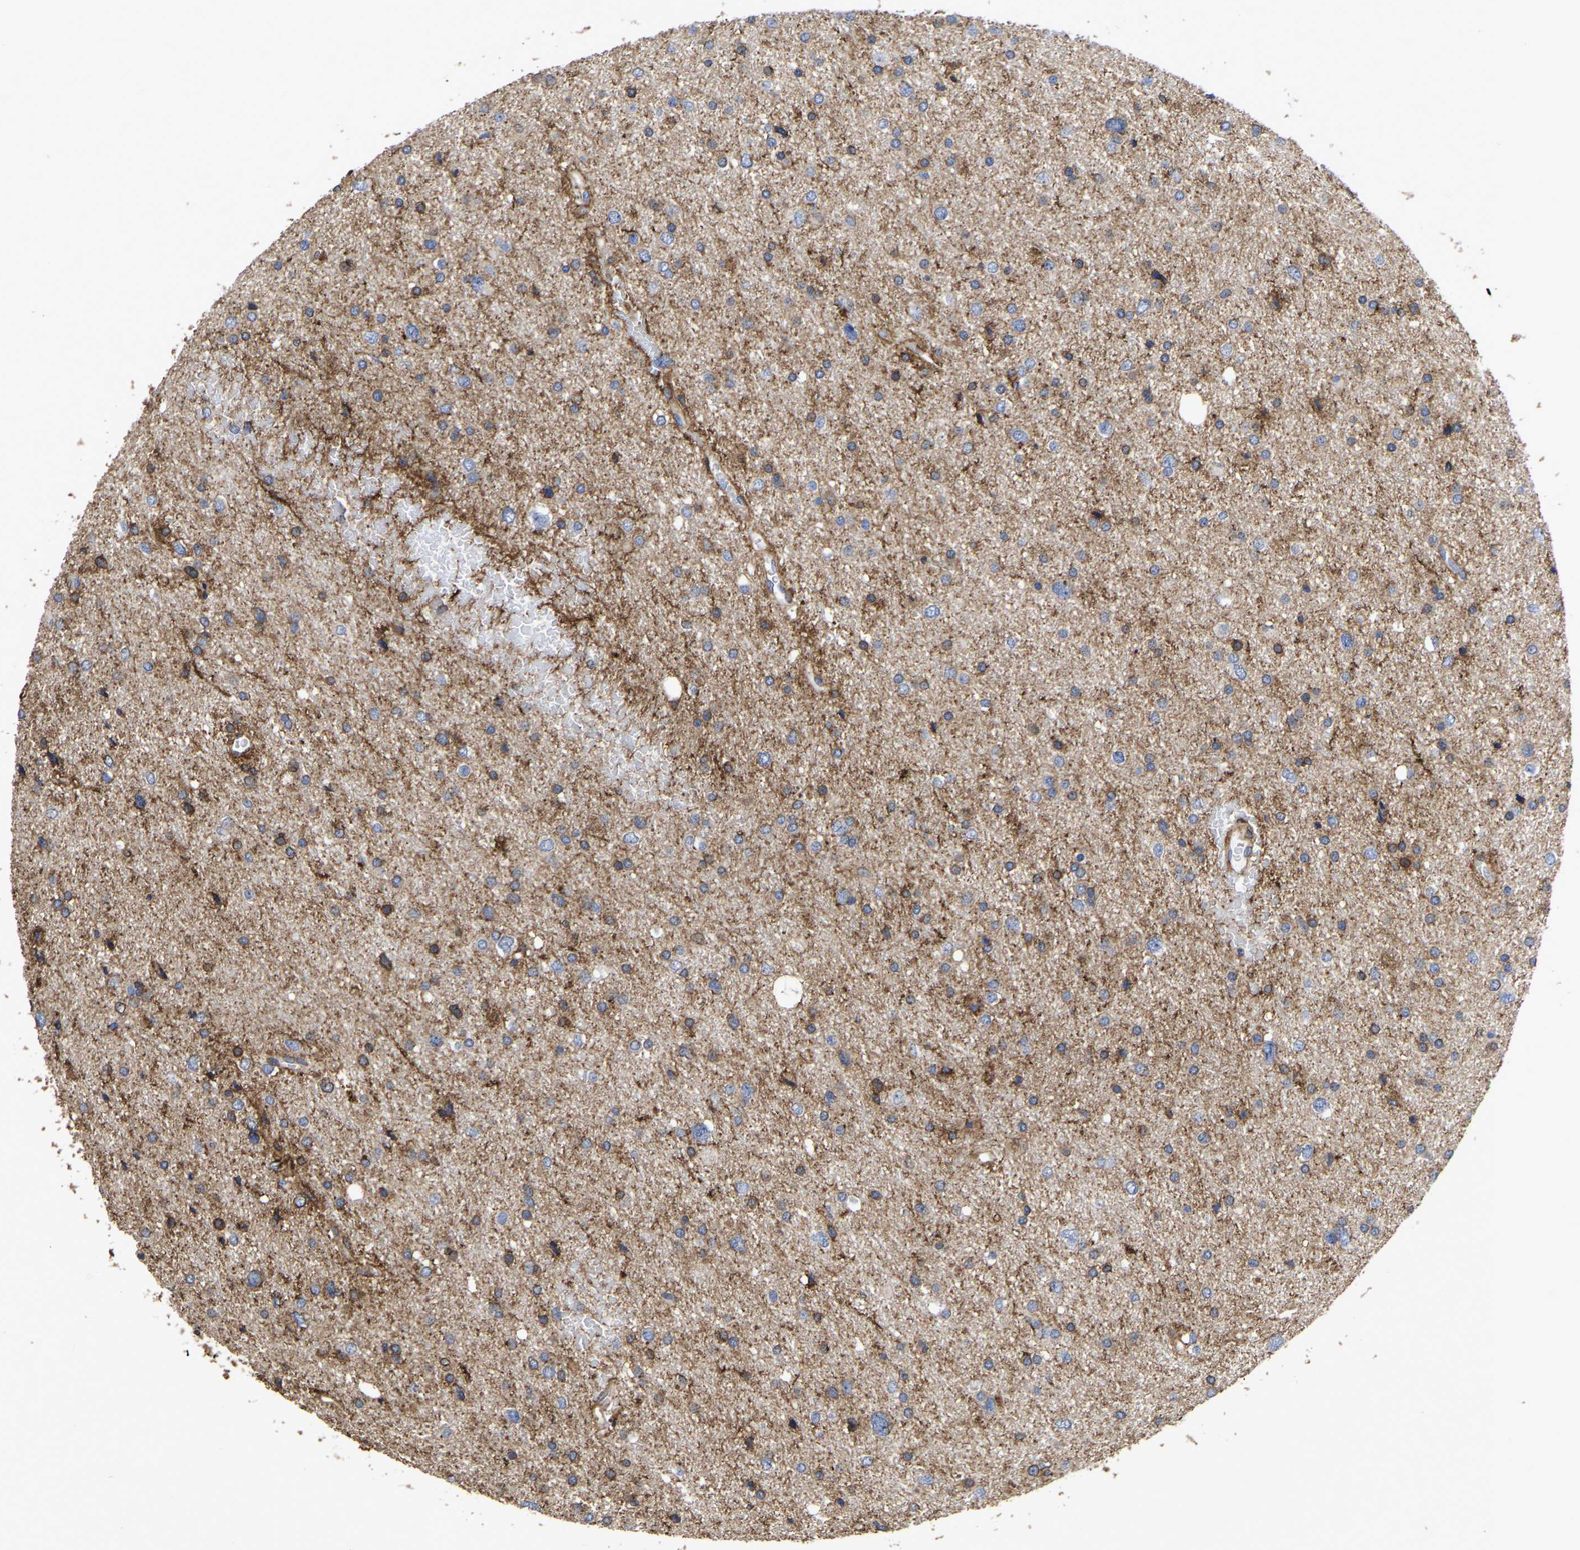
{"staining": {"intensity": "weak", "quantity": "<25%", "location": "cytoplasmic/membranous,nuclear"}, "tissue": "glioma", "cell_type": "Tumor cells", "image_type": "cancer", "snomed": [{"axis": "morphology", "description": "Glioma, malignant, Low grade"}, {"axis": "topography", "description": "Brain"}], "caption": "High magnification brightfield microscopy of malignant low-grade glioma stained with DAB (brown) and counterstained with hematoxylin (blue): tumor cells show no significant positivity.", "gene": "LIF", "patient": {"sex": "female", "age": 37}}